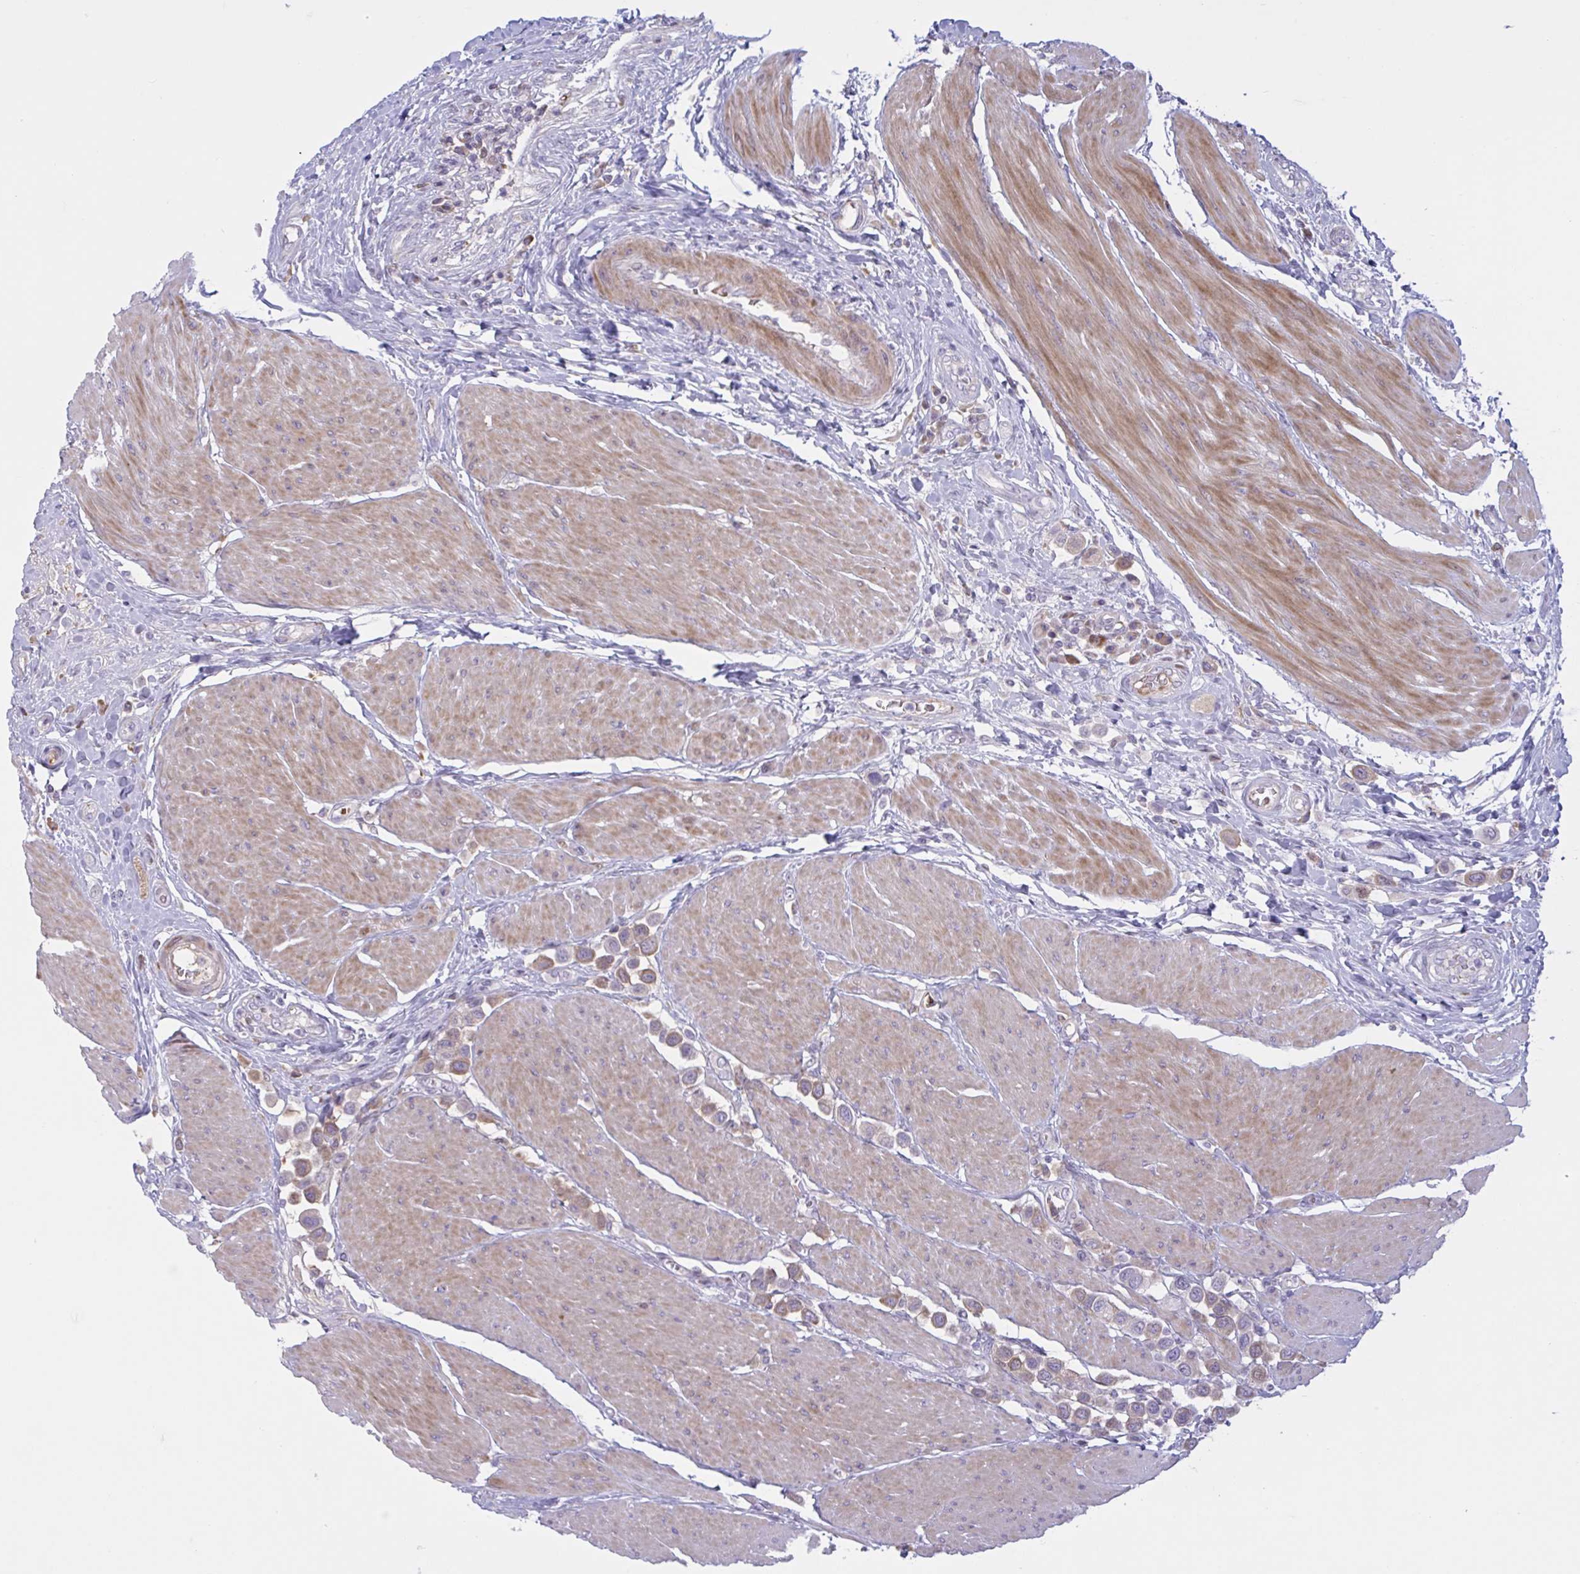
{"staining": {"intensity": "moderate", "quantity": "<25%", "location": "cytoplasmic/membranous"}, "tissue": "urothelial cancer", "cell_type": "Tumor cells", "image_type": "cancer", "snomed": [{"axis": "morphology", "description": "Urothelial carcinoma, High grade"}, {"axis": "topography", "description": "Urinary bladder"}], "caption": "Urothelial cancer was stained to show a protein in brown. There is low levels of moderate cytoplasmic/membranous expression in about <25% of tumor cells. (DAB IHC with brightfield microscopy, high magnification).", "gene": "VWC2", "patient": {"sex": "male", "age": 50}}